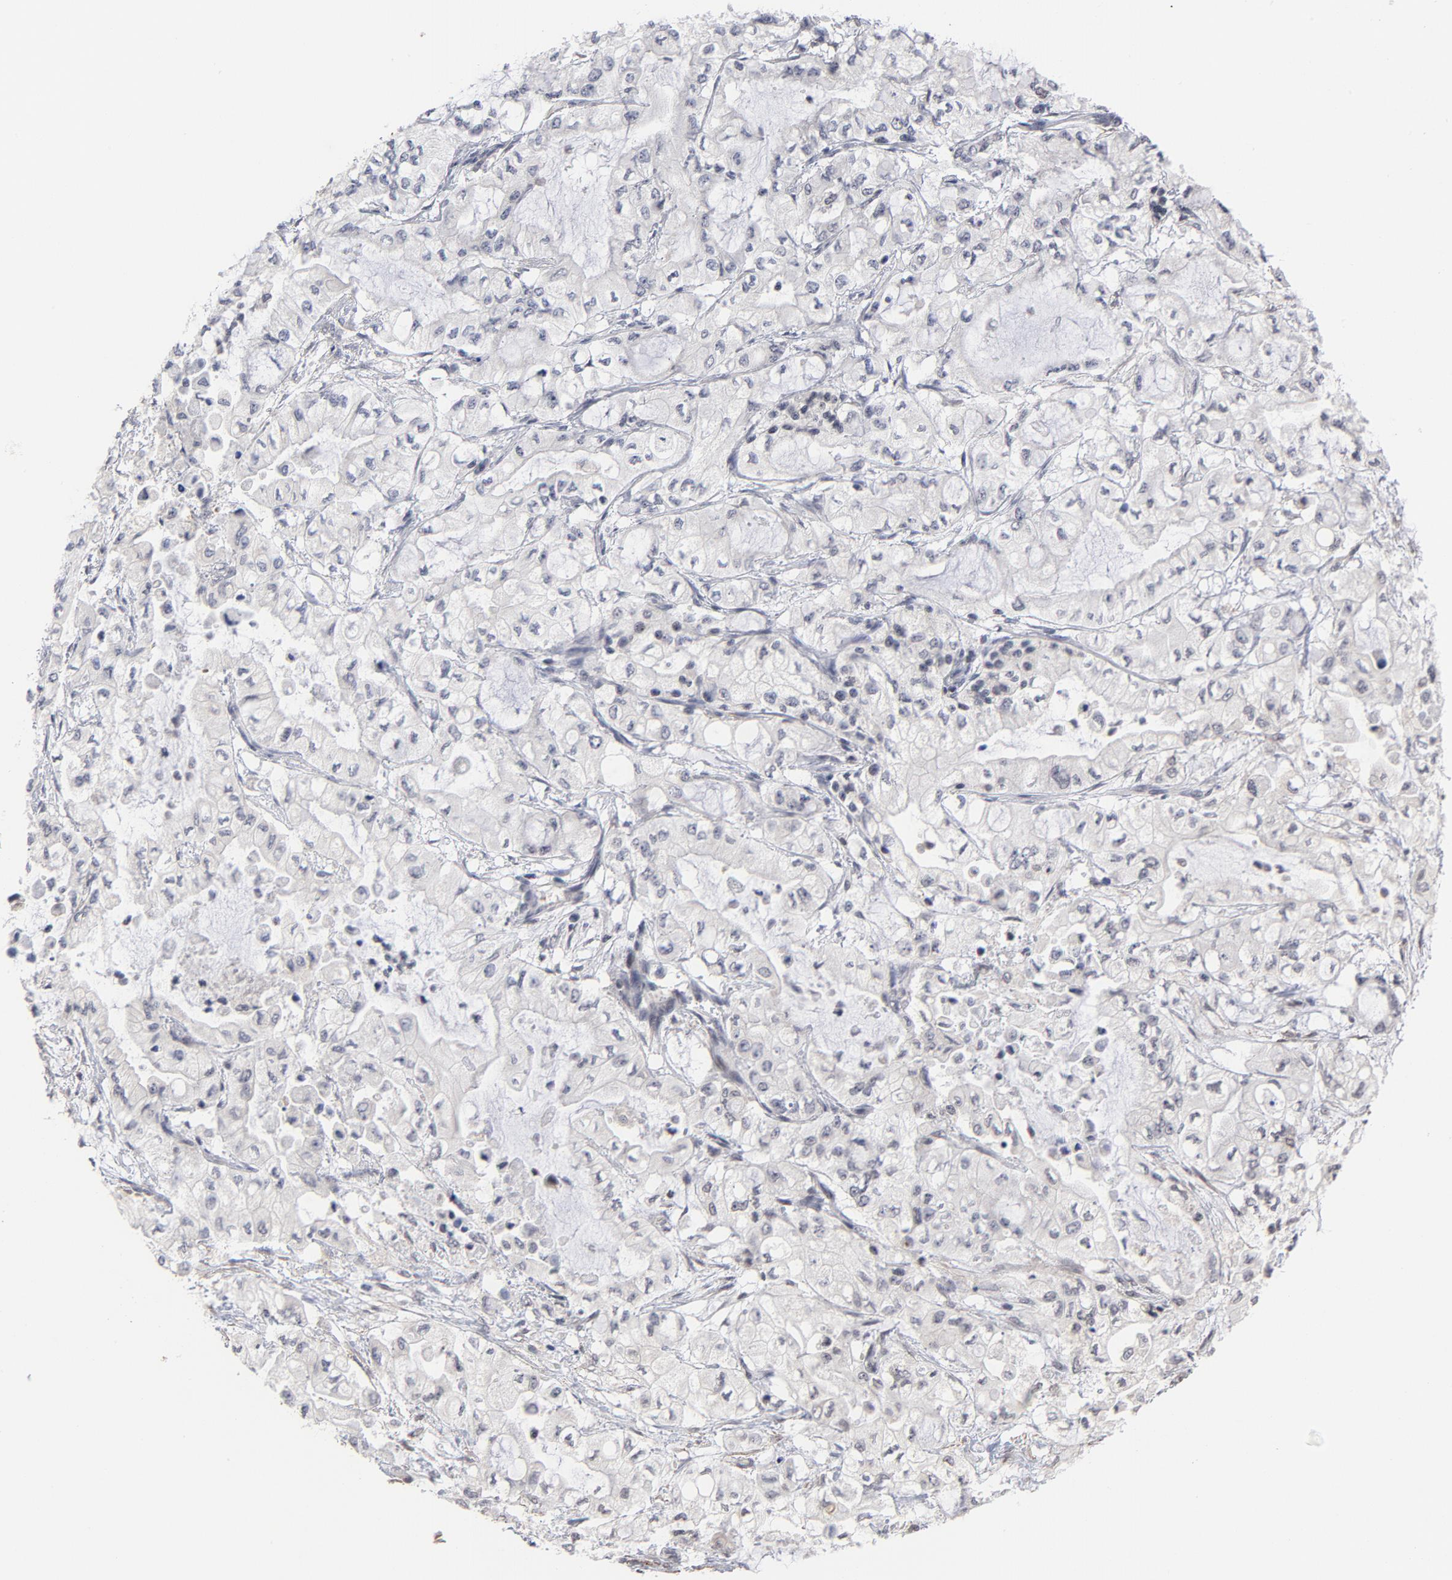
{"staining": {"intensity": "negative", "quantity": "none", "location": "none"}, "tissue": "pancreatic cancer", "cell_type": "Tumor cells", "image_type": "cancer", "snomed": [{"axis": "morphology", "description": "Adenocarcinoma, NOS"}, {"axis": "topography", "description": "Pancreas"}], "caption": "The photomicrograph shows no significant expression in tumor cells of pancreatic adenocarcinoma.", "gene": "CTCF", "patient": {"sex": "male", "age": 79}}